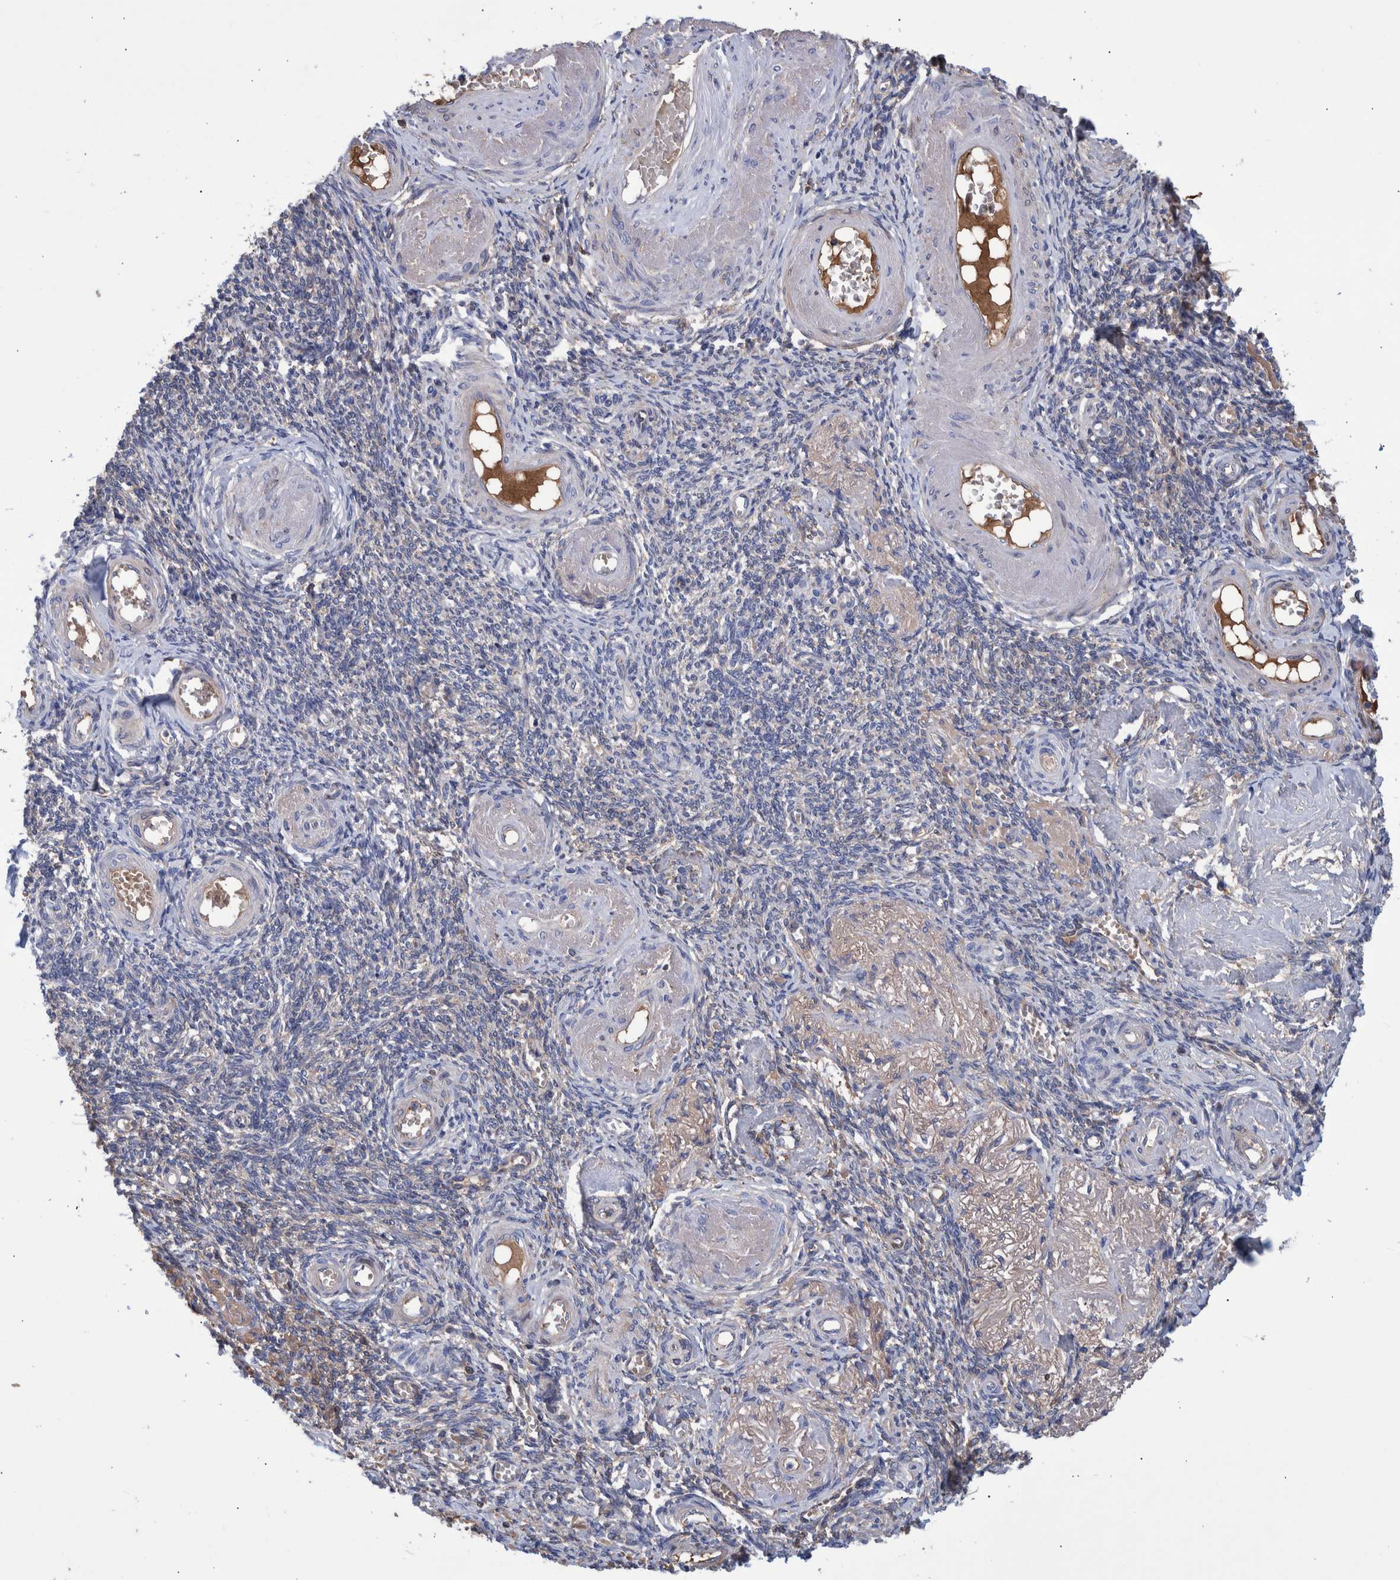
{"staining": {"intensity": "negative", "quantity": "none", "location": "none"}, "tissue": "adipose tissue", "cell_type": "Adipocytes", "image_type": "normal", "snomed": [{"axis": "morphology", "description": "Normal tissue, NOS"}, {"axis": "topography", "description": "Vascular tissue"}, {"axis": "topography", "description": "Fallopian tube"}, {"axis": "topography", "description": "Ovary"}], "caption": "Protein analysis of benign adipose tissue reveals no significant staining in adipocytes.", "gene": "DLL4", "patient": {"sex": "female", "age": 67}}